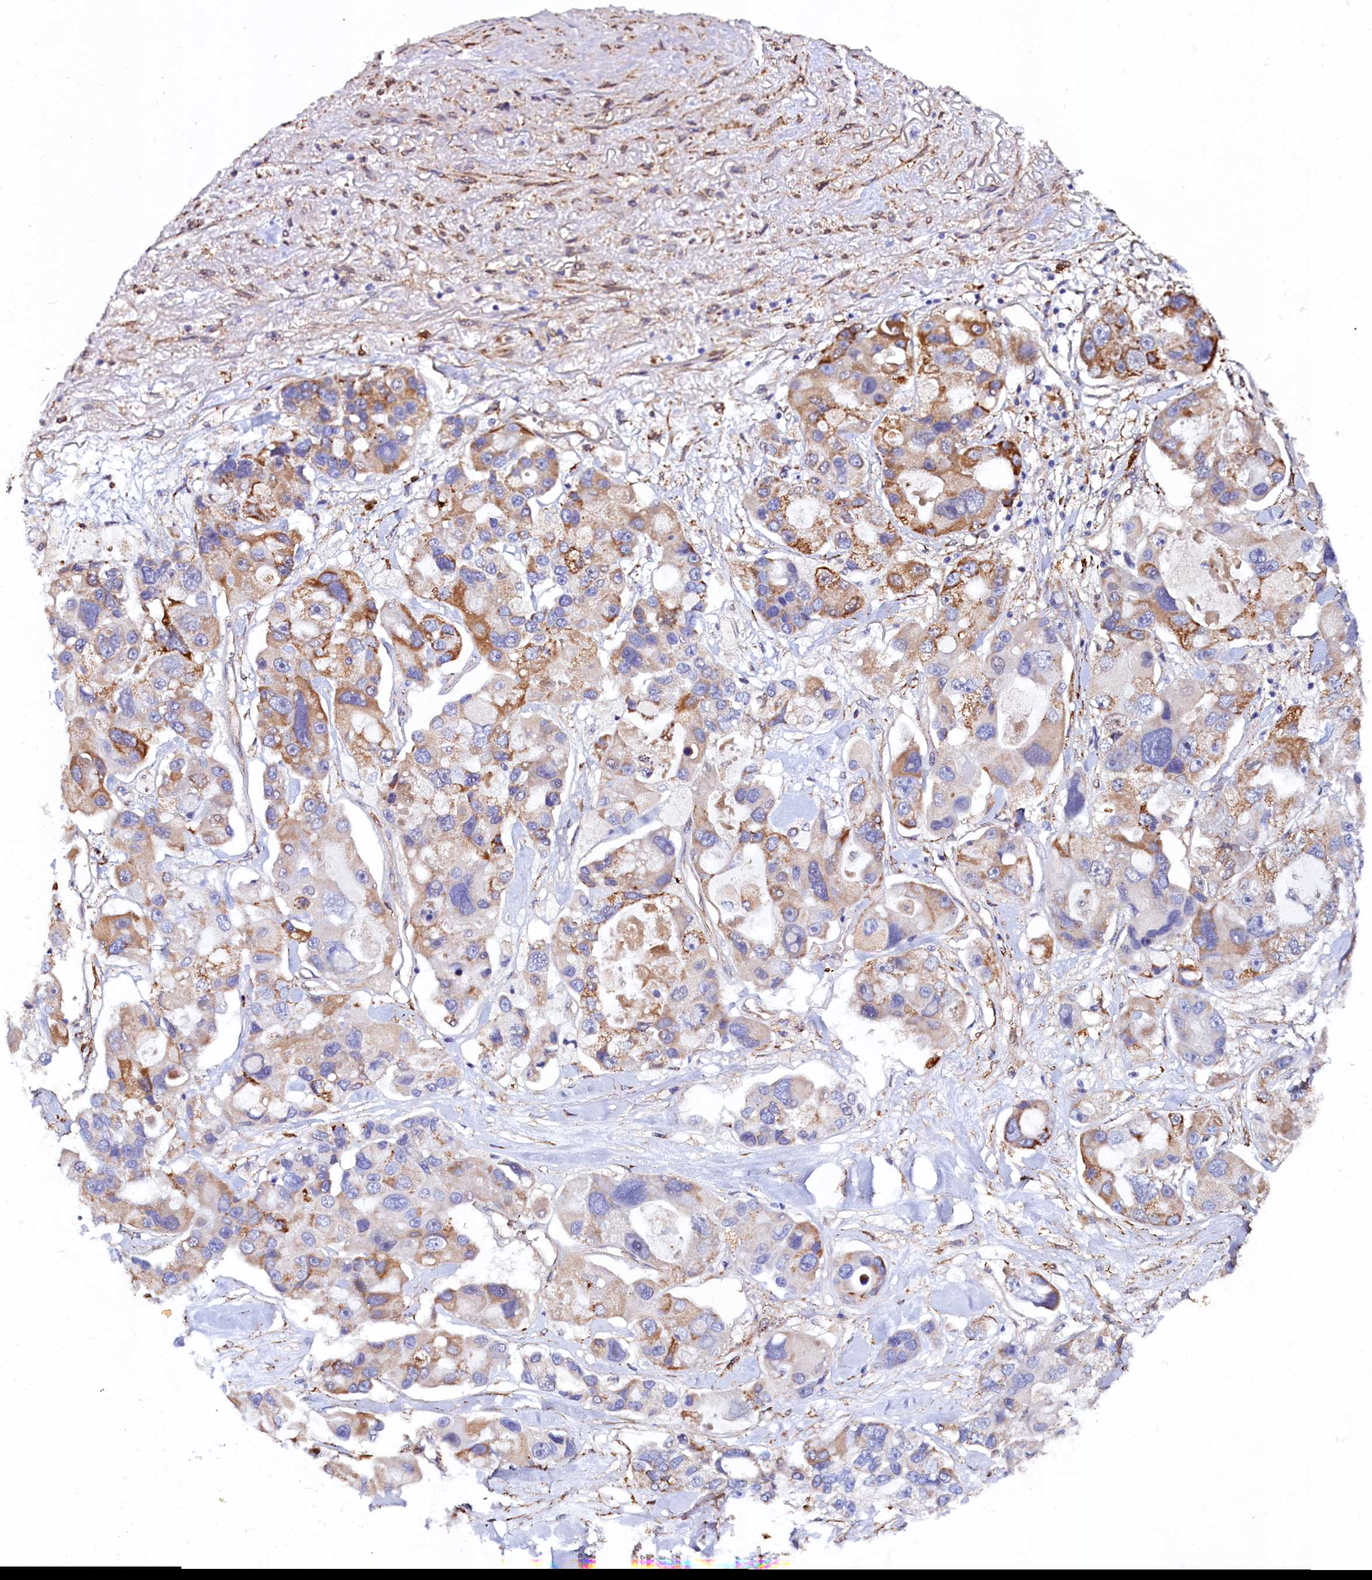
{"staining": {"intensity": "moderate", "quantity": "<25%", "location": "cytoplasmic/membranous"}, "tissue": "lung cancer", "cell_type": "Tumor cells", "image_type": "cancer", "snomed": [{"axis": "morphology", "description": "Adenocarcinoma, NOS"}, {"axis": "topography", "description": "Lung"}], "caption": "Human lung adenocarcinoma stained with a protein marker exhibits moderate staining in tumor cells.", "gene": "ASTE1", "patient": {"sex": "female", "age": 54}}